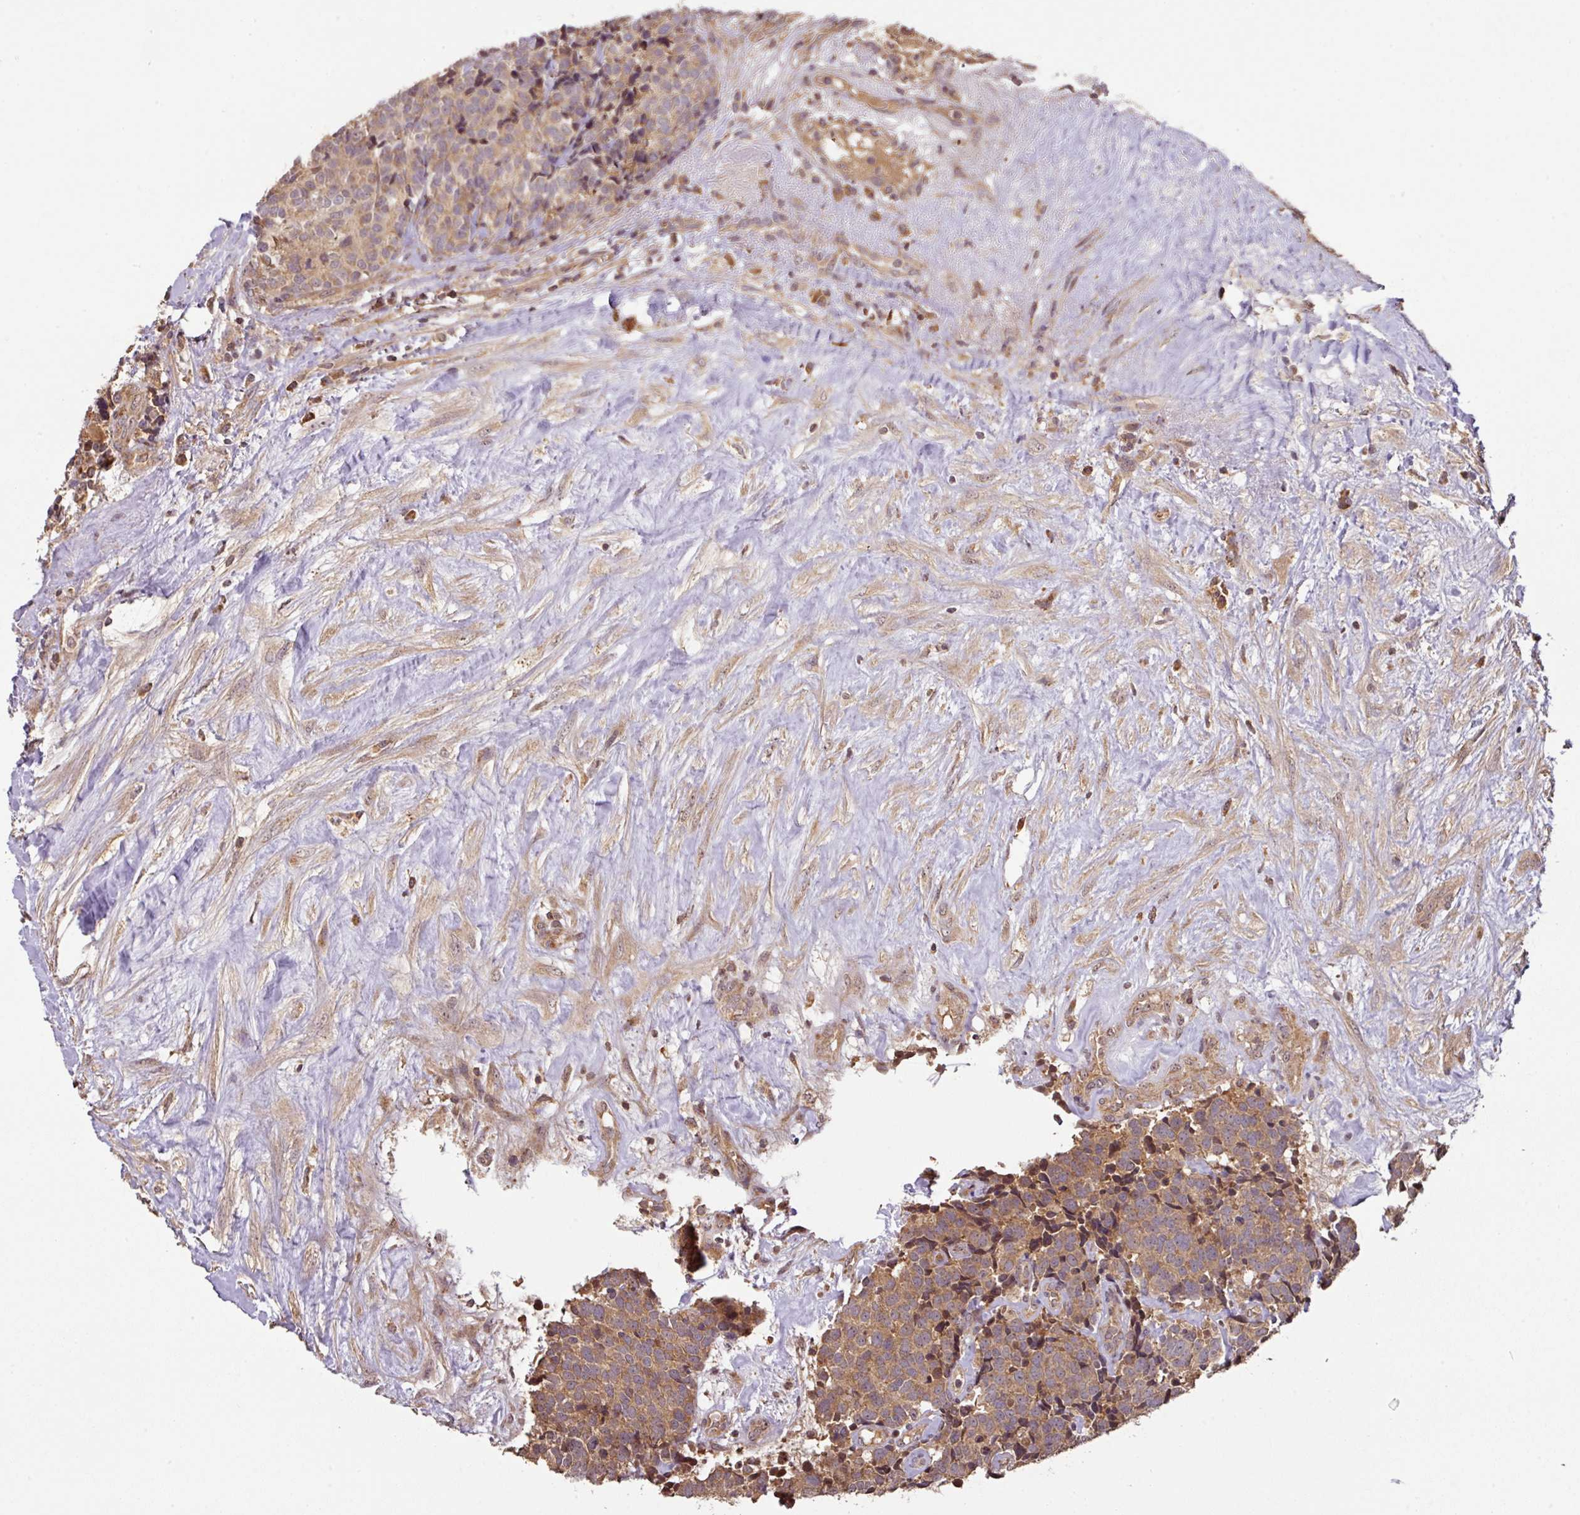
{"staining": {"intensity": "moderate", "quantity": "25%-75%", "location": "cytoplasmic/membranous"}, "tissue": "carcinoid", "cell_type": "Tumor cells", "image_type": "cancer", "snomed": [{"axis": "morphology", "description": "Carcinoid, malignant, NOS"}, {"axis": "topography", "description": "Skin"}], "caption": "The micrograph displays a brown stain indicating the presence of a protein in the cytoplasmic/membranous of tumor cells in malignant carcinoid. Using DAB (brown) and hematoxylin (blue) stains, captured at high magnification using brightfield microscopy.", "gene": "MRRF", "patient": {"sex": "female", "age": 79}}